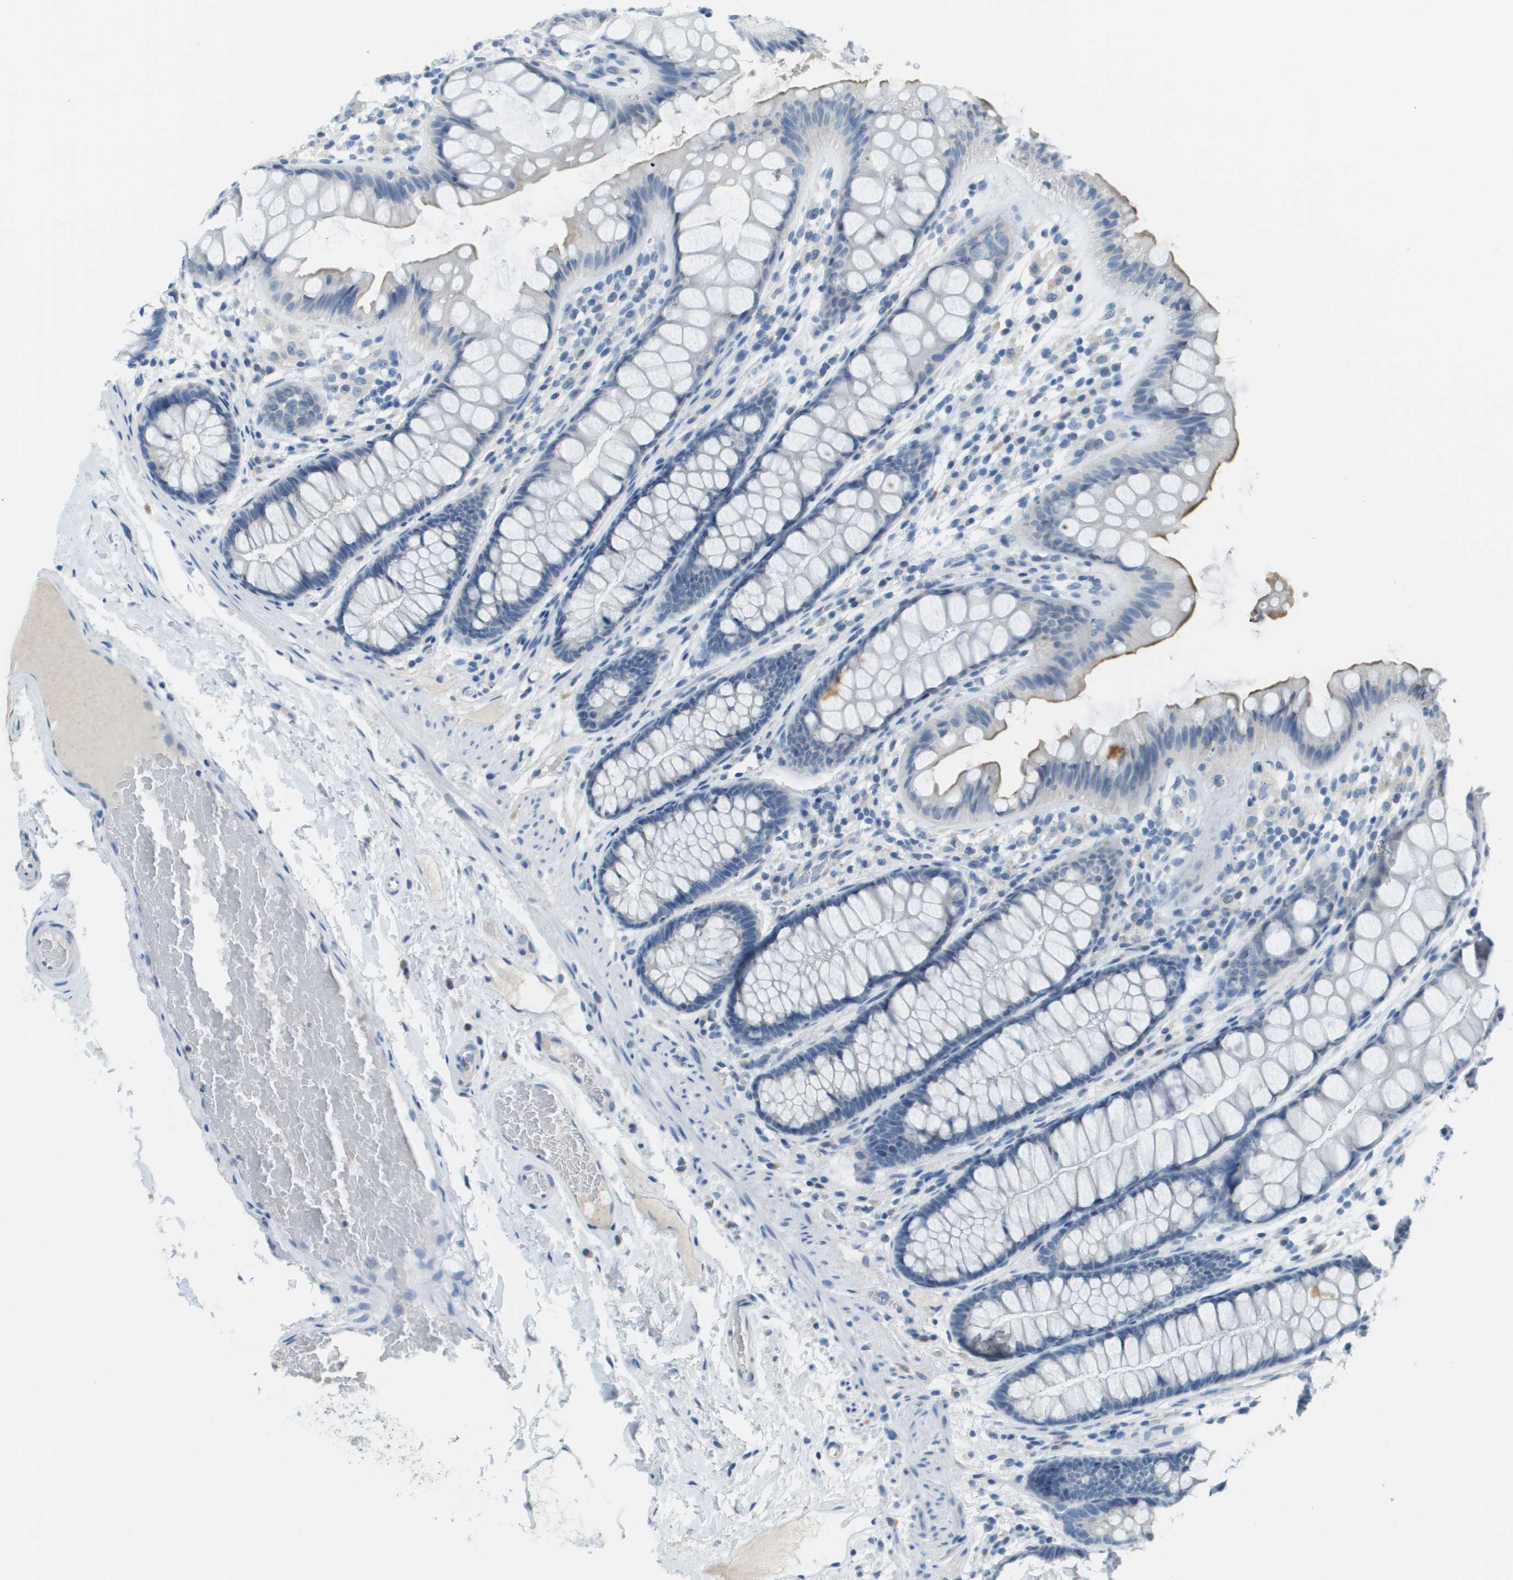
{"staining": {"intensity": "negative", "quantity": "none", "location": "none"}, "tissue": "colon", "cell_type": "Endothelial cells", "image_type": "normal", "snomed": [{"axis": "morphology", "description": "Normal tissue, NOS"}, {"axis": "topography", "description": "Colon"}], "caption": "A photomicrograph of colon stained for a protein shows no brown staining in endothelial cells.", "gene": "PTGDR2", "patient": {"sex": "female", "age": 56}}